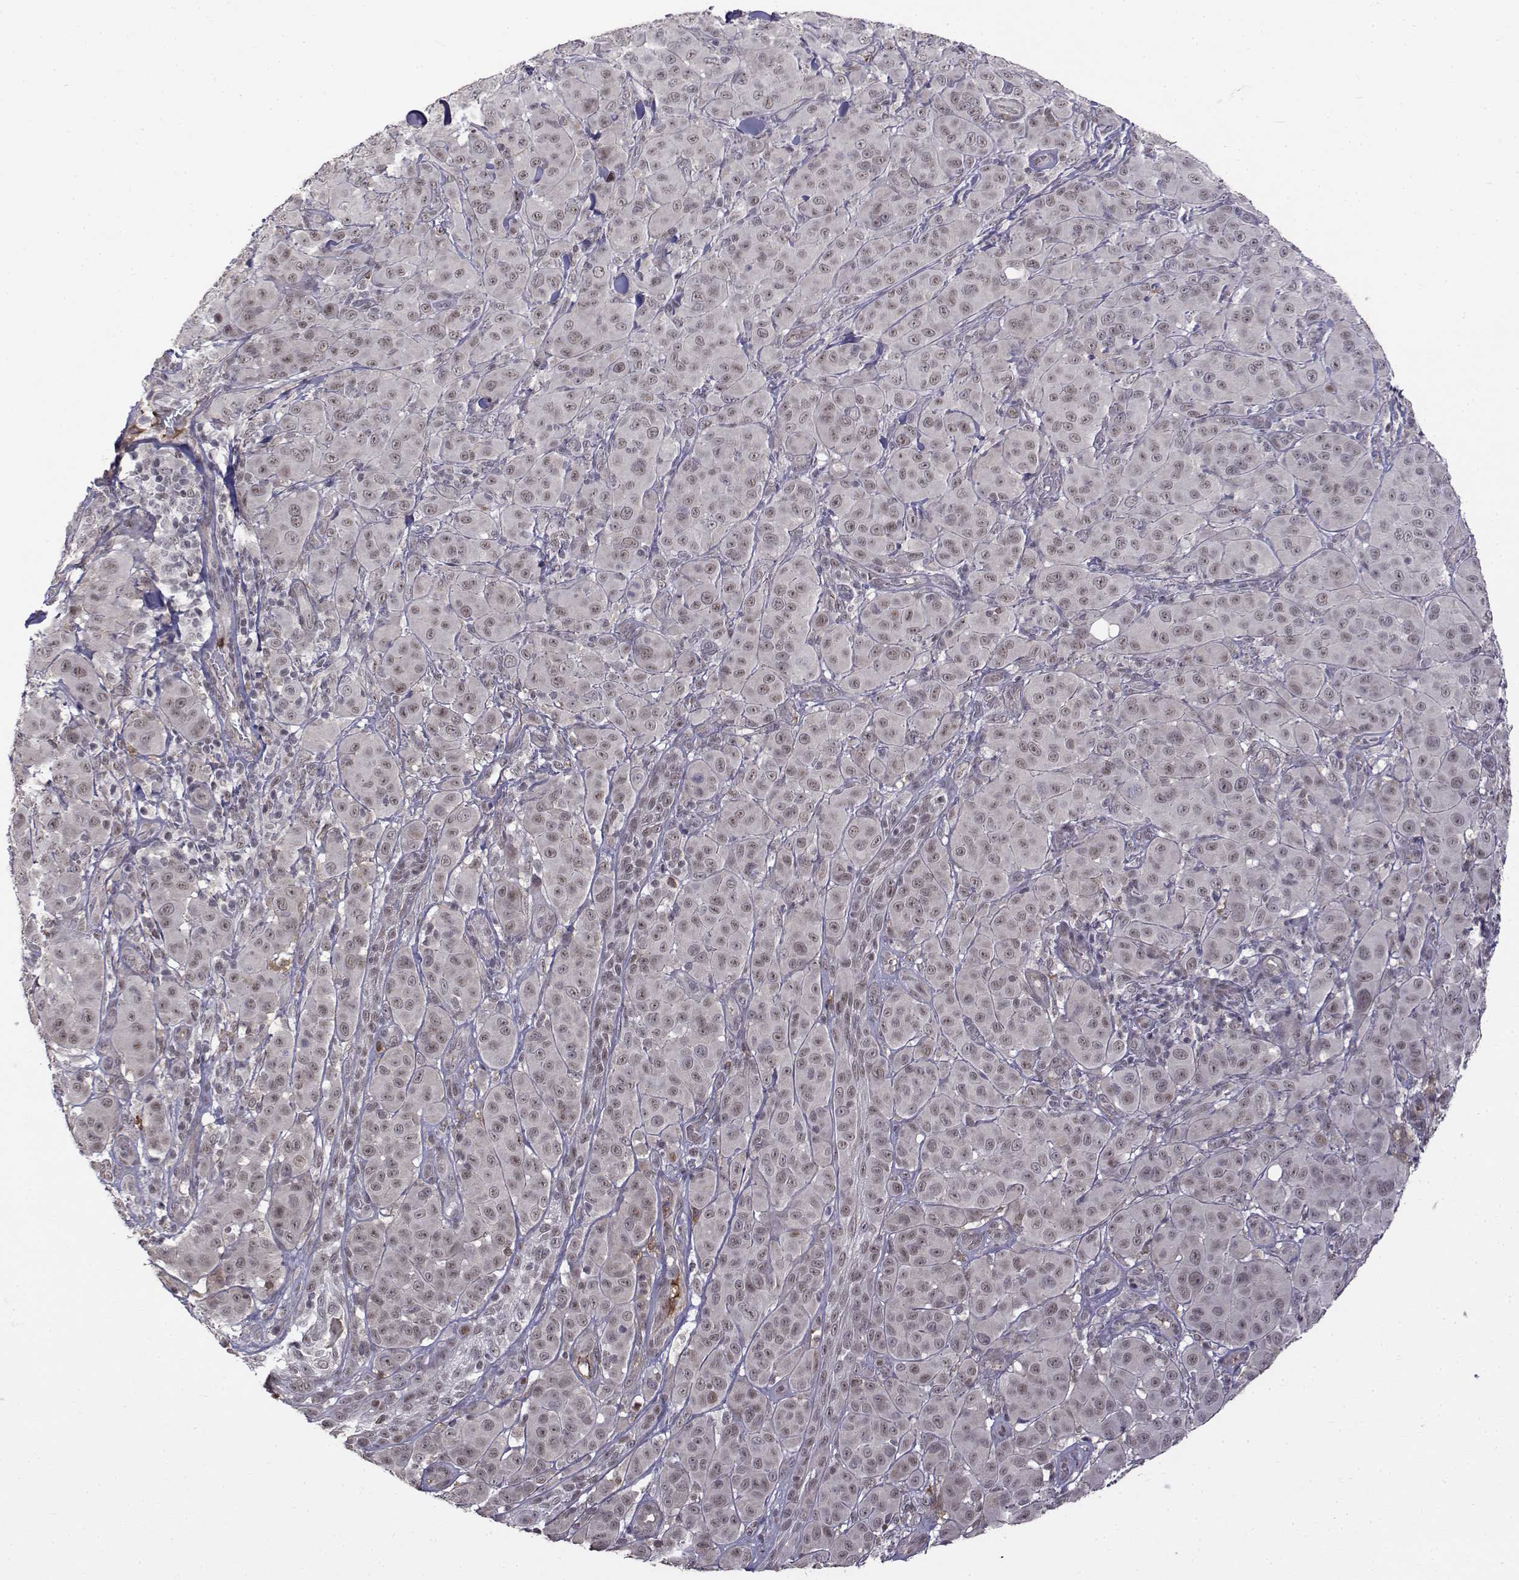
{"staining": {"intensity": "negative", "quantity": "none", "location": "none"}, "tissue": "melanoma", "cell_type": "Tumor cells", "image_type": "cancer", "snomed": [{"axis": "morphology", "description": "Malignant melanoma, NOS"}, {"axis": "topography", "description": "Skin"}], "caption": "There is no significant positivity in tumor cells of melanoma.", "gene": "ITGA7", "patient": {"sex": "female", "age": 87}}